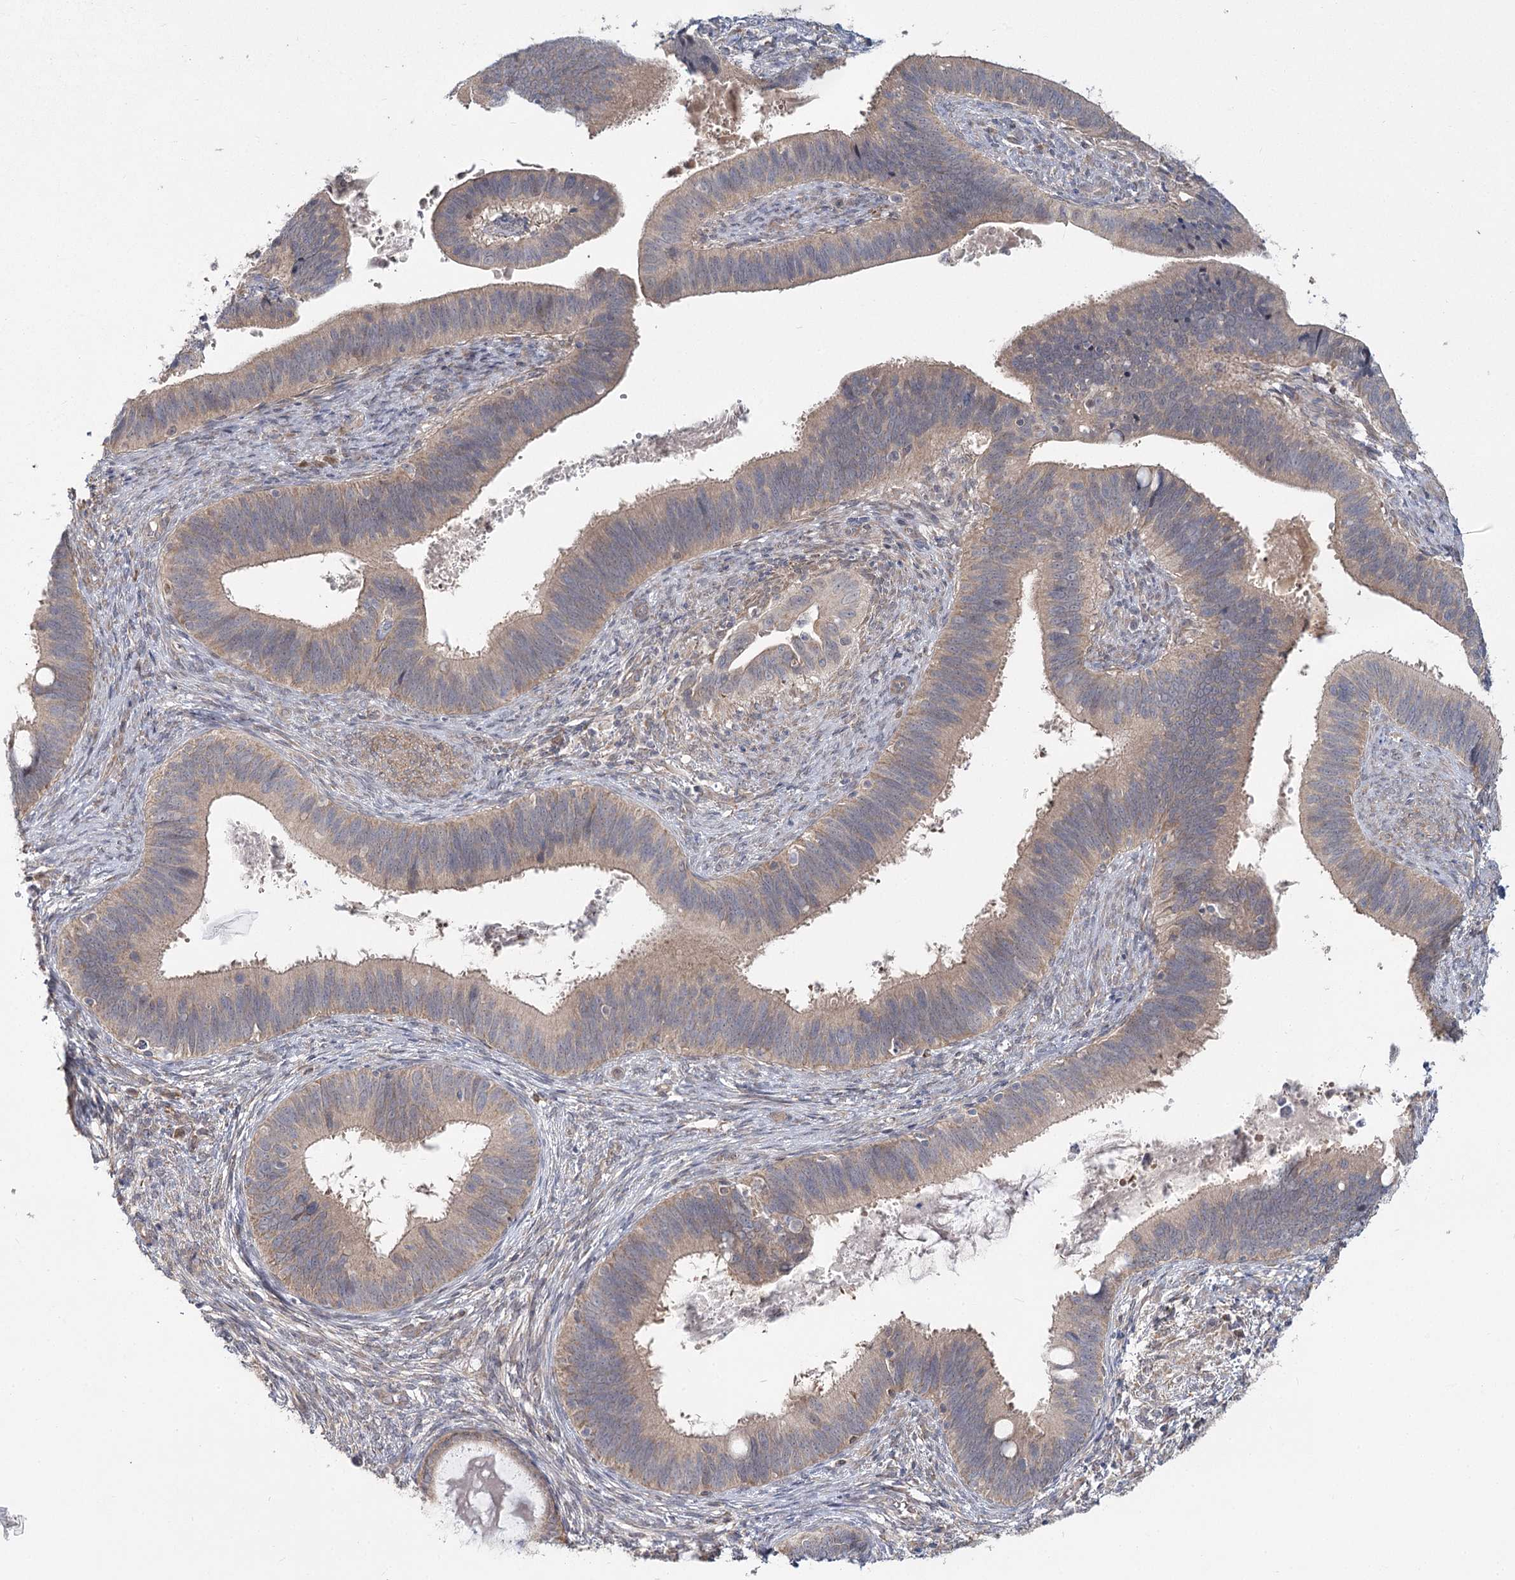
{"staining": {"intensity": "weak", "quantity": "25%-75%", "location": "cytoplasmic/membranous"}, "tissue": "cervical cancer", "cell_type": "Tumor cells", "image_type": "cancer", "snomed": [{"axis": "morphology", "description": "Adenocarcinoma, NOS"}, {"axis": "topography", "description": "Cervix"}], "caption": "Protein staining by IHC exhibits weak cytoplasmic/membranous positivity in about 25%-75% of tumor cells in cervical adenocarcinoma.", "gene": "TBC1D9B", "patient": {"sex": "female", "age": 42}}